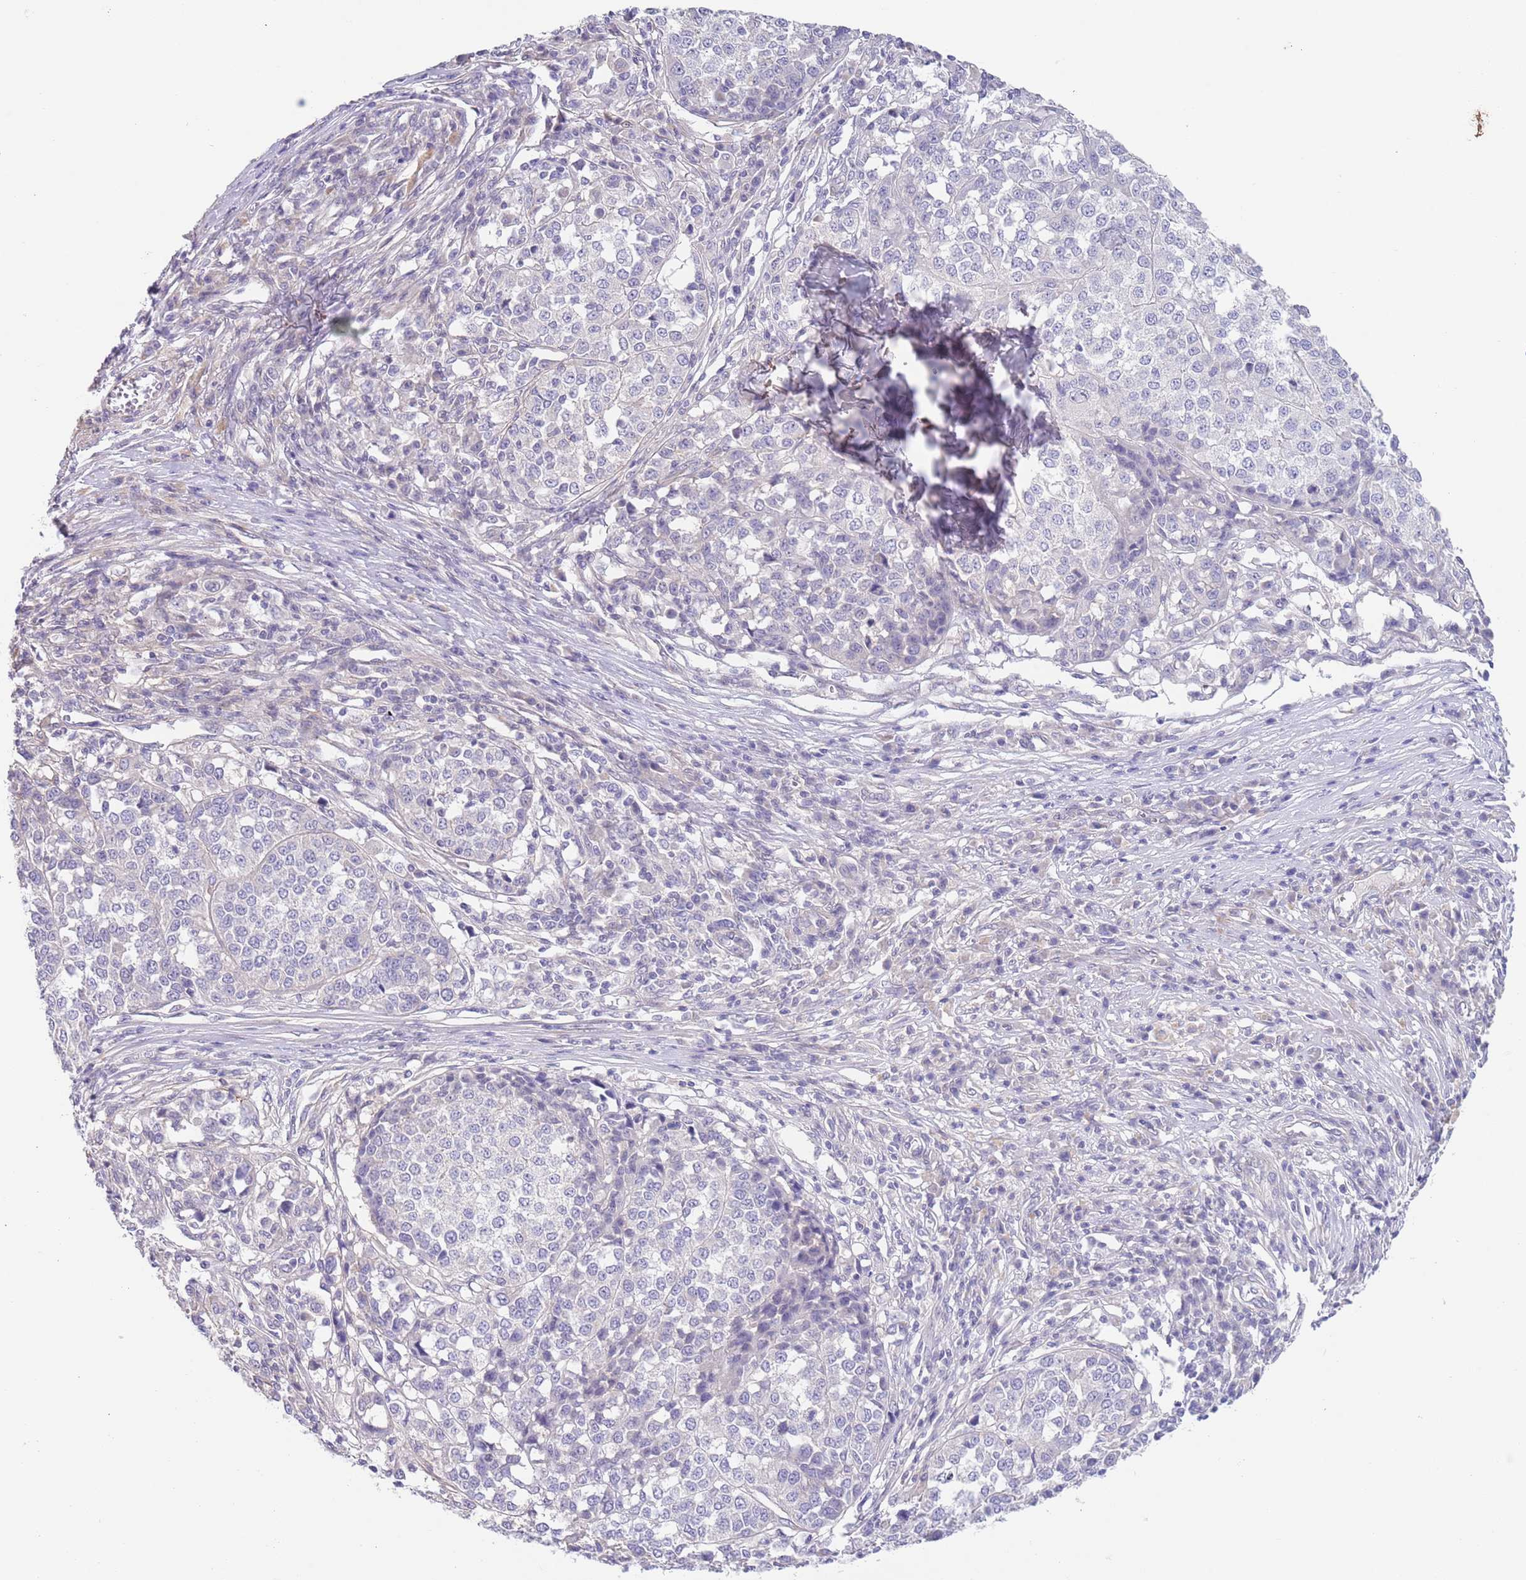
{"staining": {"intensity": "negative", "quantity": "none", "location": "none"}, "tissue": "melanoma", "cell_type": "Tumor cells", "image_type": "cancer", "snomed": [{"axis": "morphology", "description": "Malignant melanoma, Metastatic site"}, {"axis": "topography", "description": "Lymph node"}], "caption": "This is a image of IHC staining of malignant melanoma (metastatic site), which shows no expression in tumor cells. (Brightfield microscopy of DAB IHC at high magnification).", "gene": "RNF169", "patient": {"sex": "male", "age": 44}}